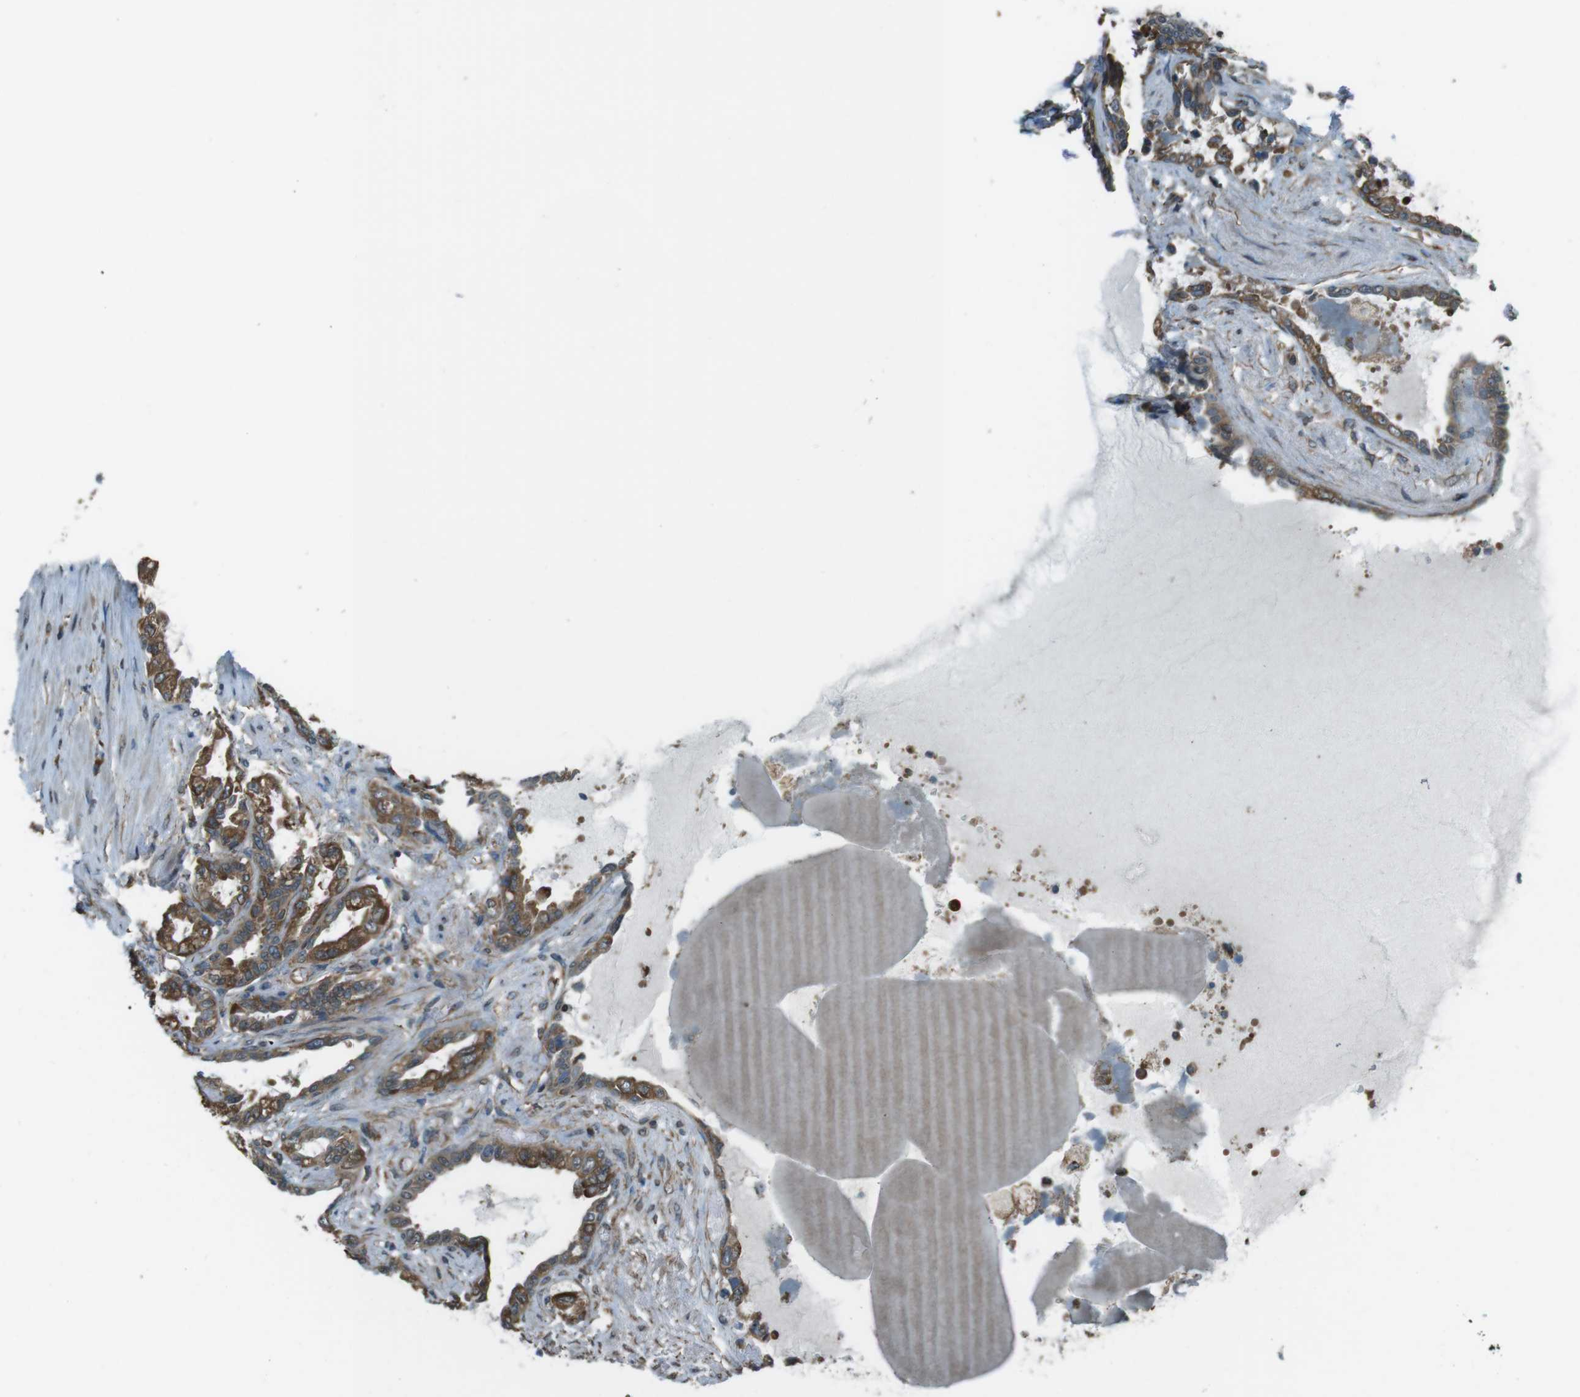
{"staining": {"intensity": "moderate", "quantity": ">75%", "location": "cytoplasmic/membranous"}, "tissue": "seminal vesicle", "cell_type": "Glandular cells", "image_type": "normal", "snomed": [{"axis": "morphology", "description": "Normal tissue, NOS"}, {"axis": "topography", "description": "Seminal veicle"}], "caption": "Moderate cytoplasmic/membranous expression is identified in about >75% of glandular cells in unremarkable seminal vesicle.", "gene": "PA2G4", "patient": {"sex": "male", "age": 61}}